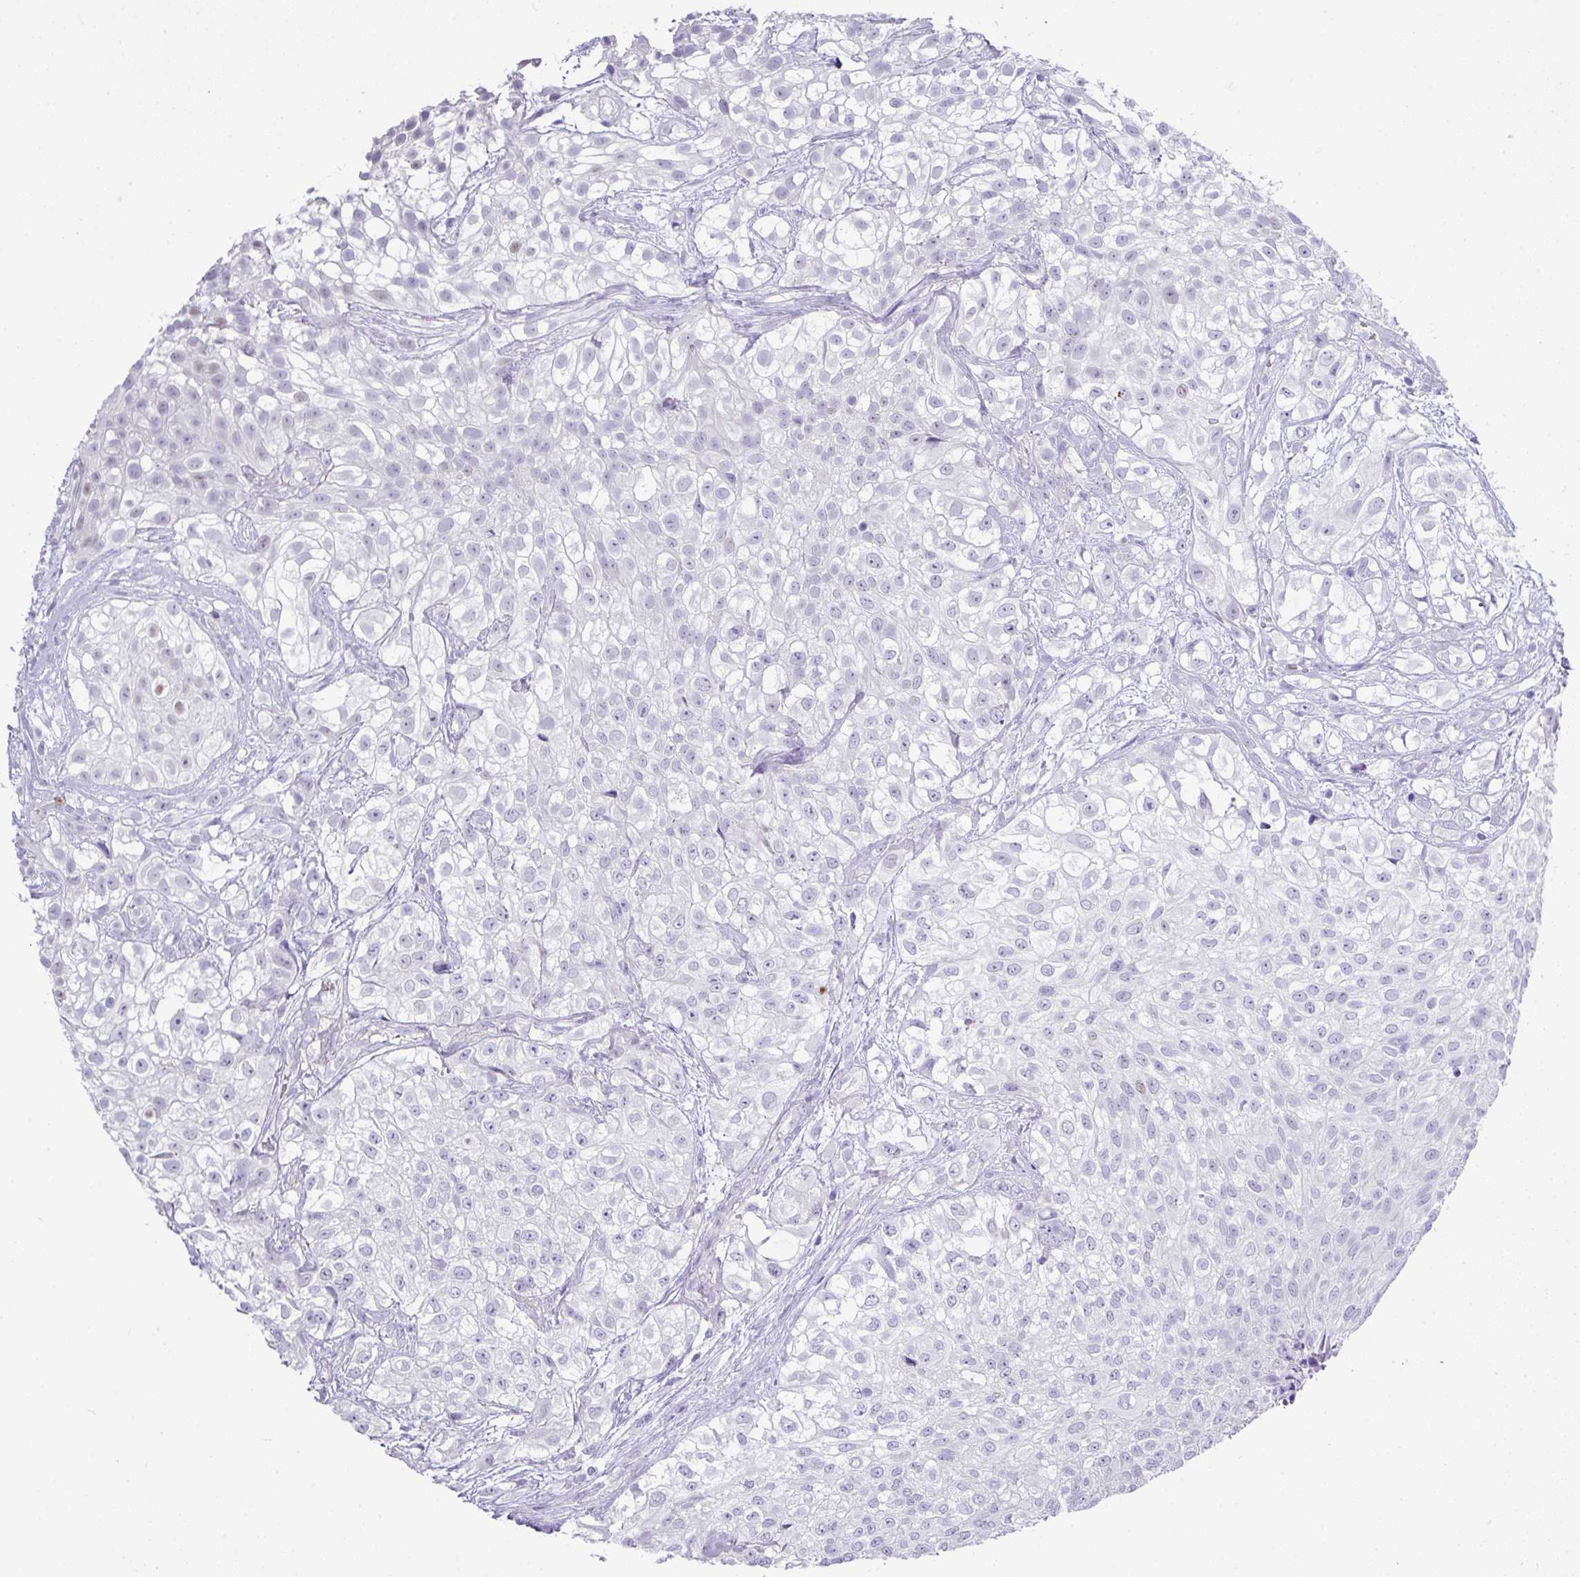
{"staining": {"intensity": "negative", "quantity": "none", "location": "none"}, "tissue": "urothelial cancer", "cell_type": "Tumor cells", "image_type": "cancer", "snomed": [{"axis": "morphology", "description": "Urothelial carcinoma, High grade"}, {"axis": "topography", "description": "Urinary bladder"}], "caption": "Tumor cells show no significant protein expression in urothelial carcinoma (high-grade).", "gene": "BCL11A", "patient": {"sex": "male", "age": 56}}